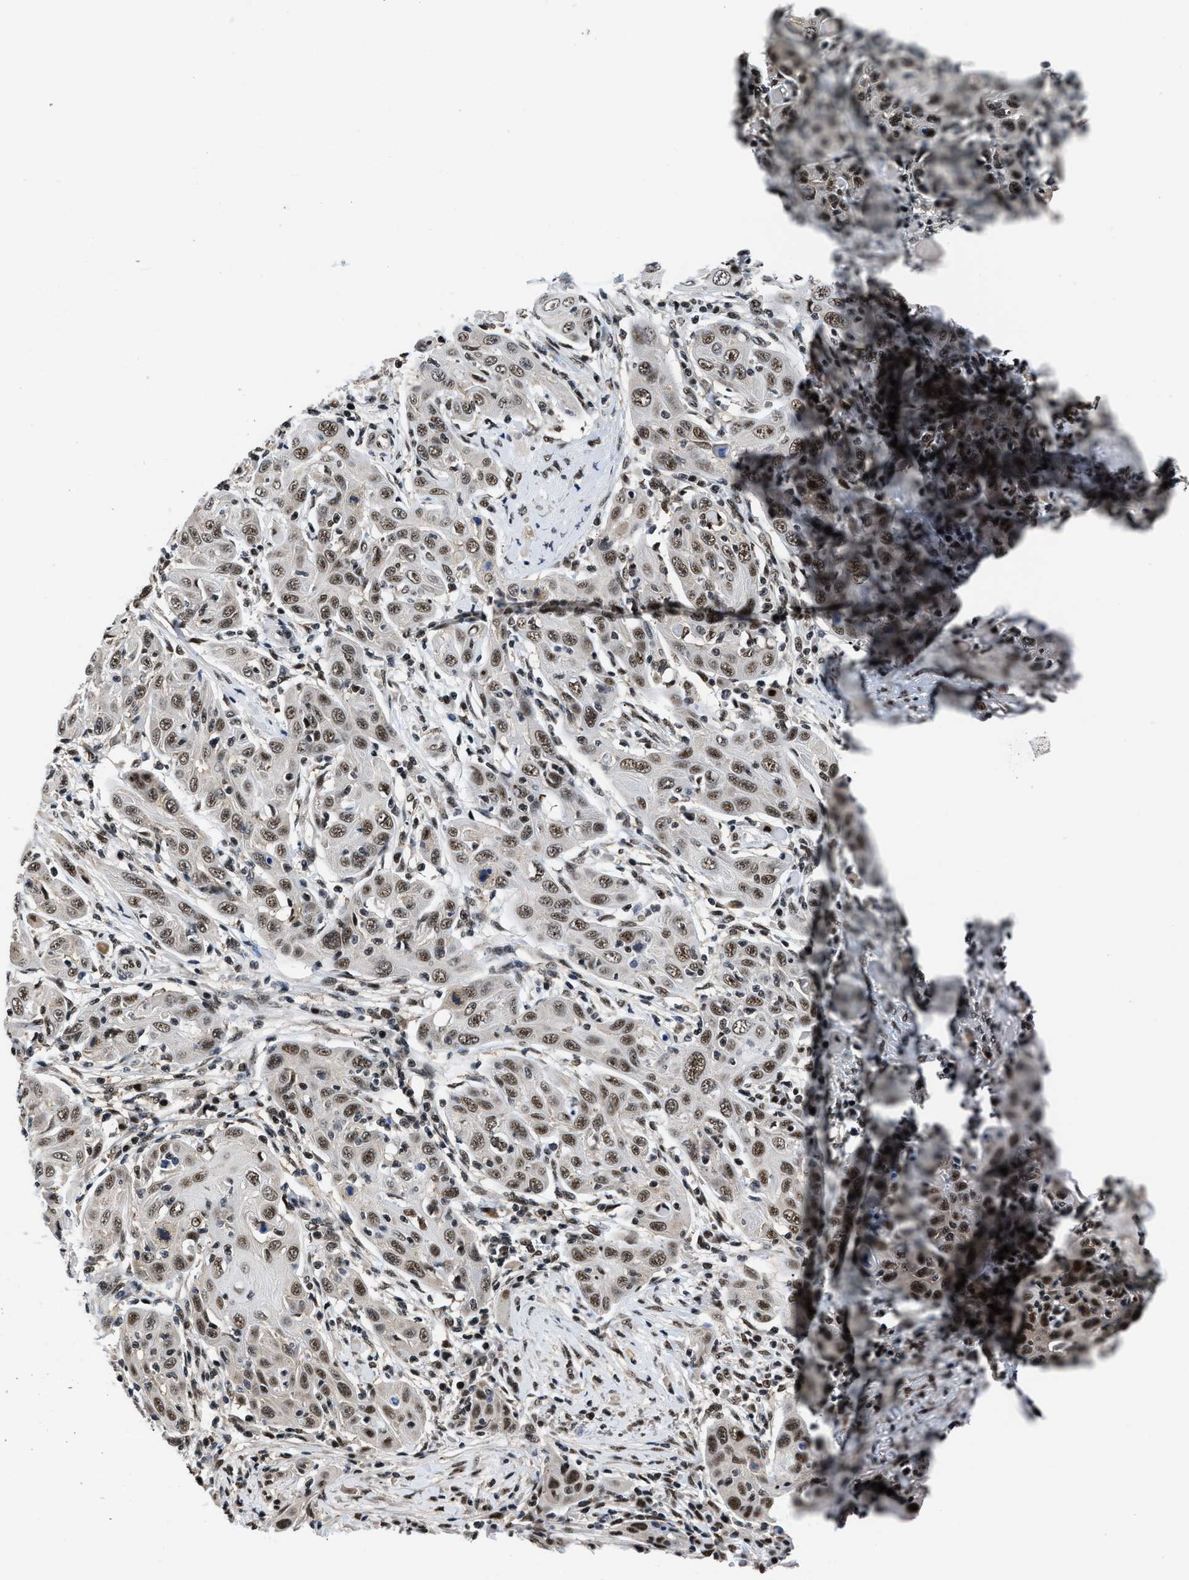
{"staining": {"intensity": "strong", "quantity": ">75%", "location": "nuclear"}, "tissue": "skin cancer", "cell_type": "Tumor cells", "image_type": "cancer", "snomed": [{"axis": "morphology", "description": "Squamous cell carcinoma, NOS"}, {"axis": "topography", "description": "Skin"}], "caption": "A brown stain highlights strong nuclear staining of a protein in human skin squamous cell carcinoma tumor cells.", "gene": "HNRNPH2", "patient": {"sex": "female", "age": 88}}